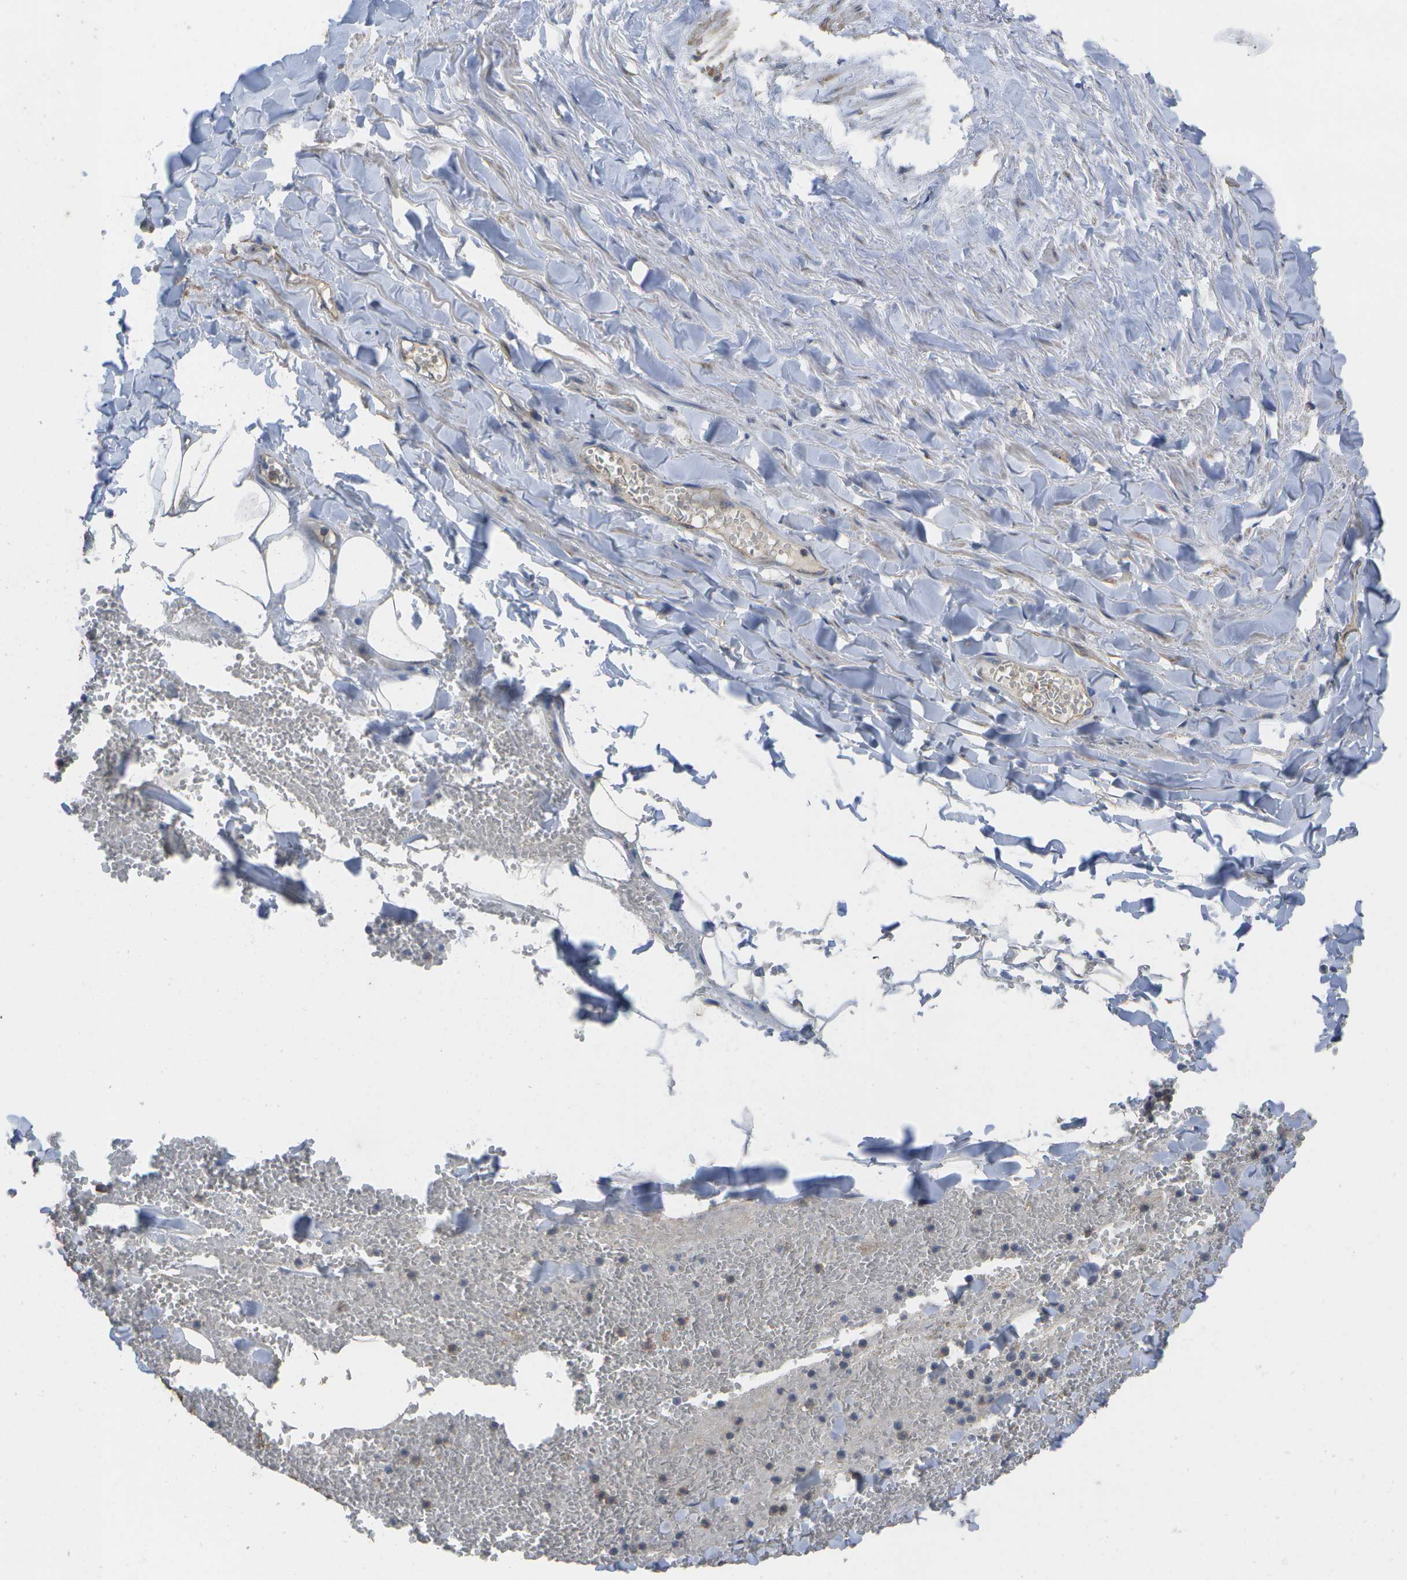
{"staining": {"intensity": "negative", "quantity": "none", "location": "none"}, "tissue": "adipose tissue", "cell_type": "Adipocytes", "image_type": "normal", "snomed": [{"axis": "morphology", "description": "Normal tissue, NOS"}, {"axis": "topography", "description": "Adipose tissue"}, {"axis": "topography", "description": "Peripheral nerve tissue"}], "caption": "Immunohistochemistry (IHC) histopathology image of unremarkable human adipose tissue stained for a protein (brown), which exhibits no positivity in adipocytes.", "gene": "SACS", "patient": {"sex": "male", "age": 52}}